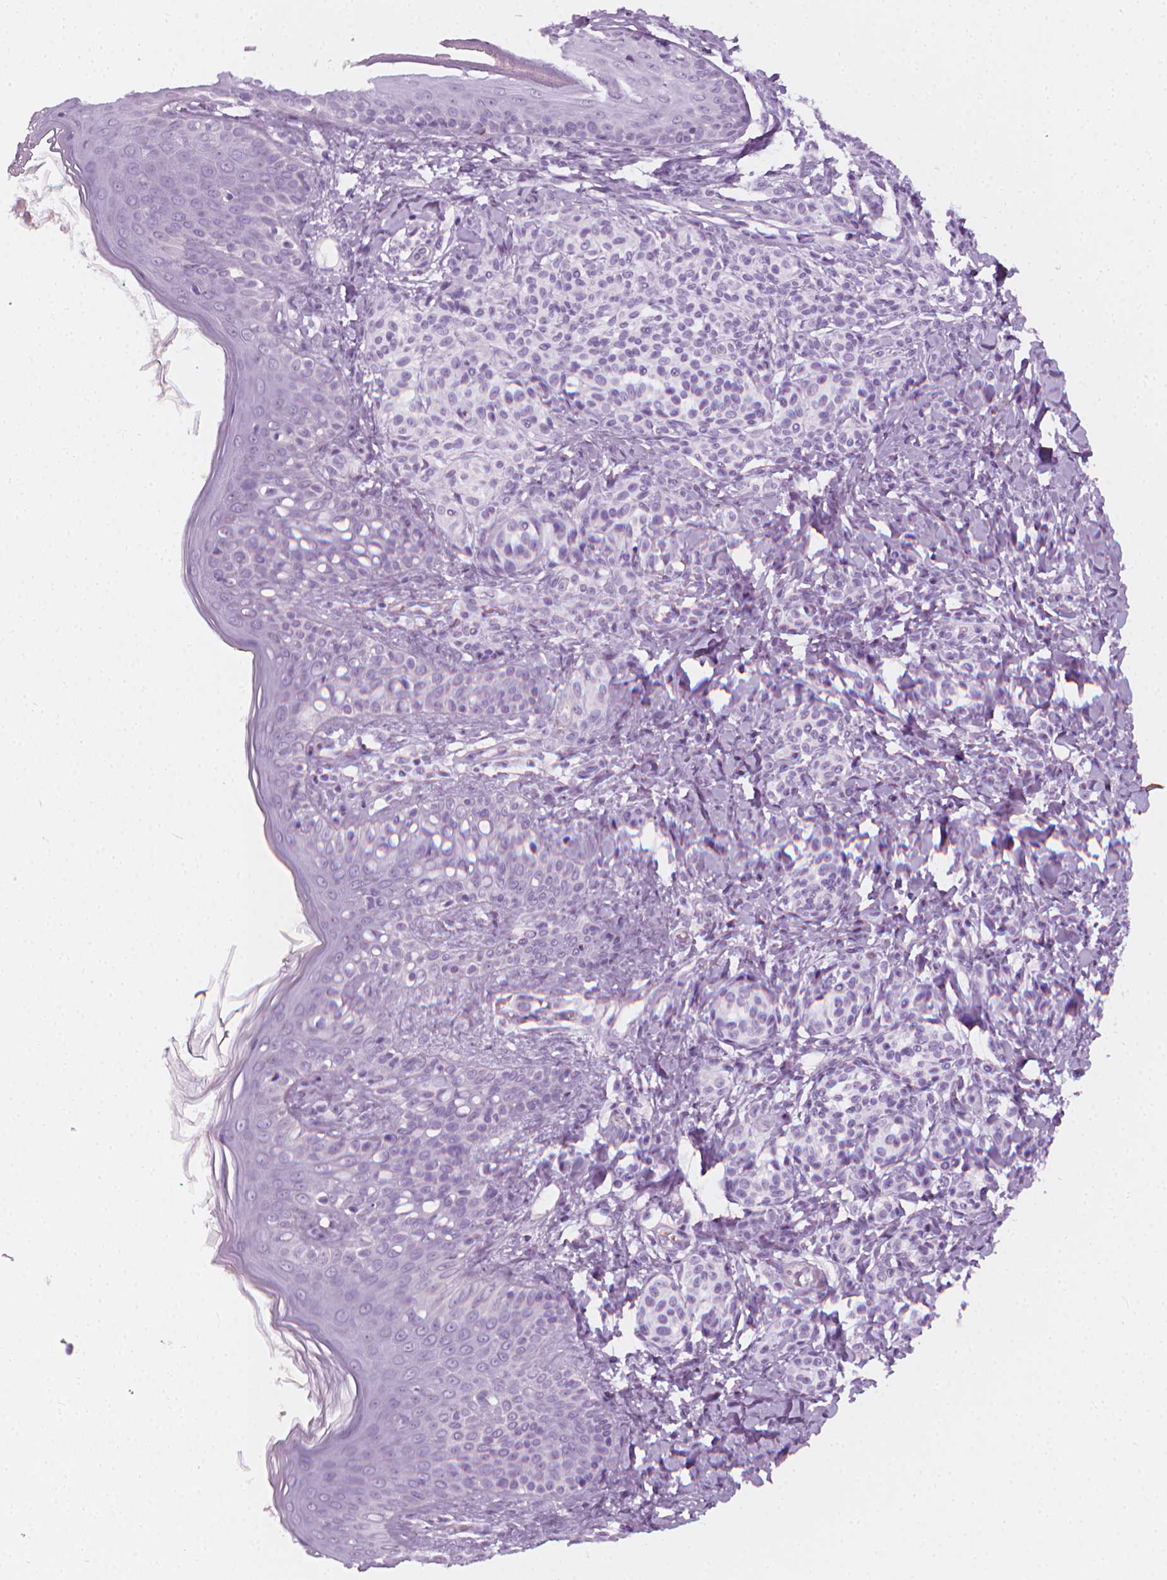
{"staining": {"intensity": "negative", "quantity": "none", "location": "none"}, "tissue": "skin", "cell_type": "Fibroblasts", "image_type": "normal", "snomed": [{"axis": "morphology", "description": "Normal tissue, NOS"}, {"axis": "topography", "description": "Skin"}], "caption": "This is an IHC image of unremarkable human skin. There is no staining in fibroblasts.", "gene": "SCG3", "patient": {"sex": "male", "age": 16}}